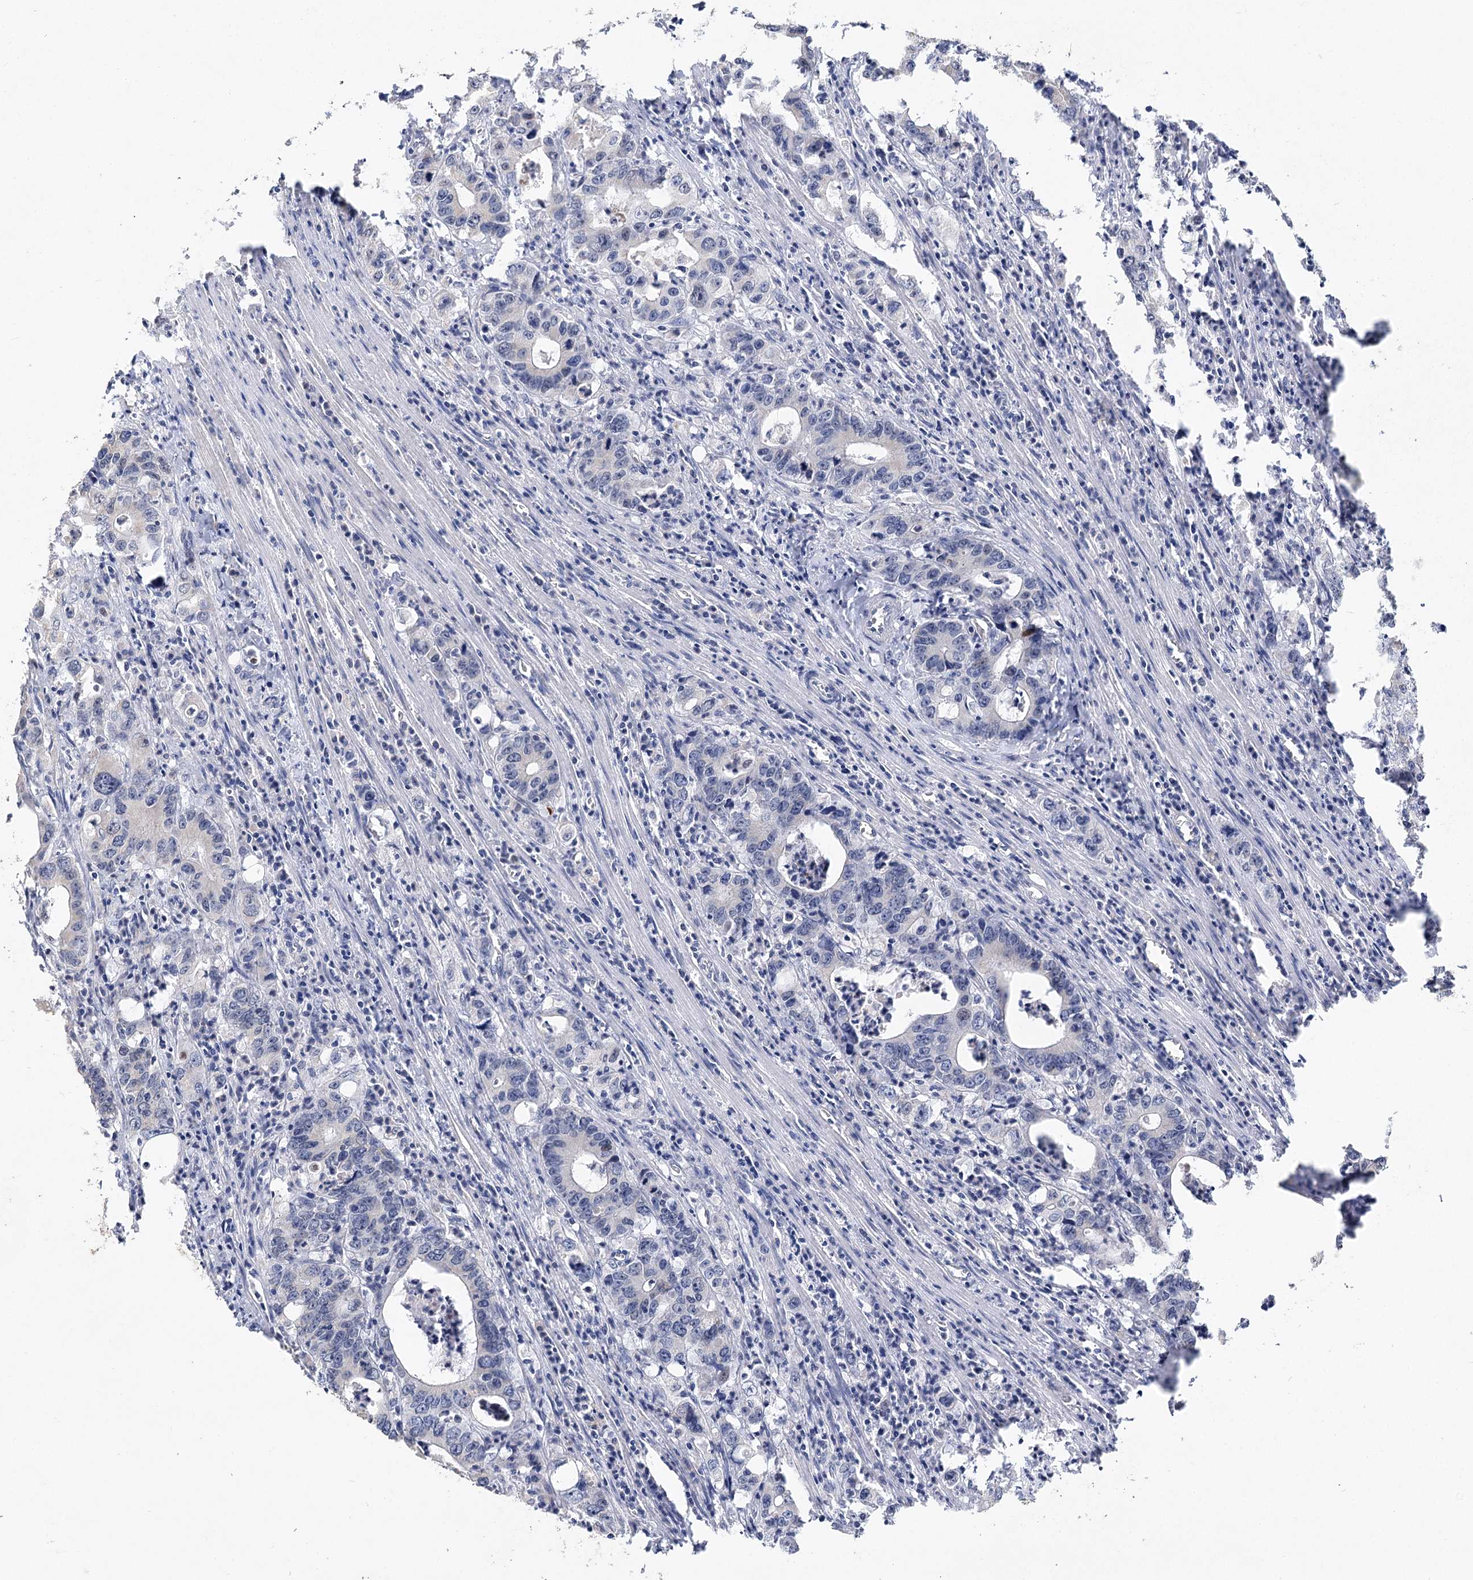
{"staining": {"intensity": "negative", "quantity": "none", "location": "none"}, "tissue": "colorectal cancer", "cell_type": "Tumor cells", "image_type": "cancer", "snomed": [{"axis": "morphology", "description": "Adenocarcinoma, NOS"}, {"axis": "topography", "description": "Colon"}], "caption": "Immunohistochemistry (IHC) of colorectal cancer demonstrates no expression in tumor cells. (DAB (3,3'-diaminobenzidine) immunohistochemistry (IHC) with hematoxylin counter stain).", "gene": "RUFY4", "patient": {"sex": "female", "age": 75}}